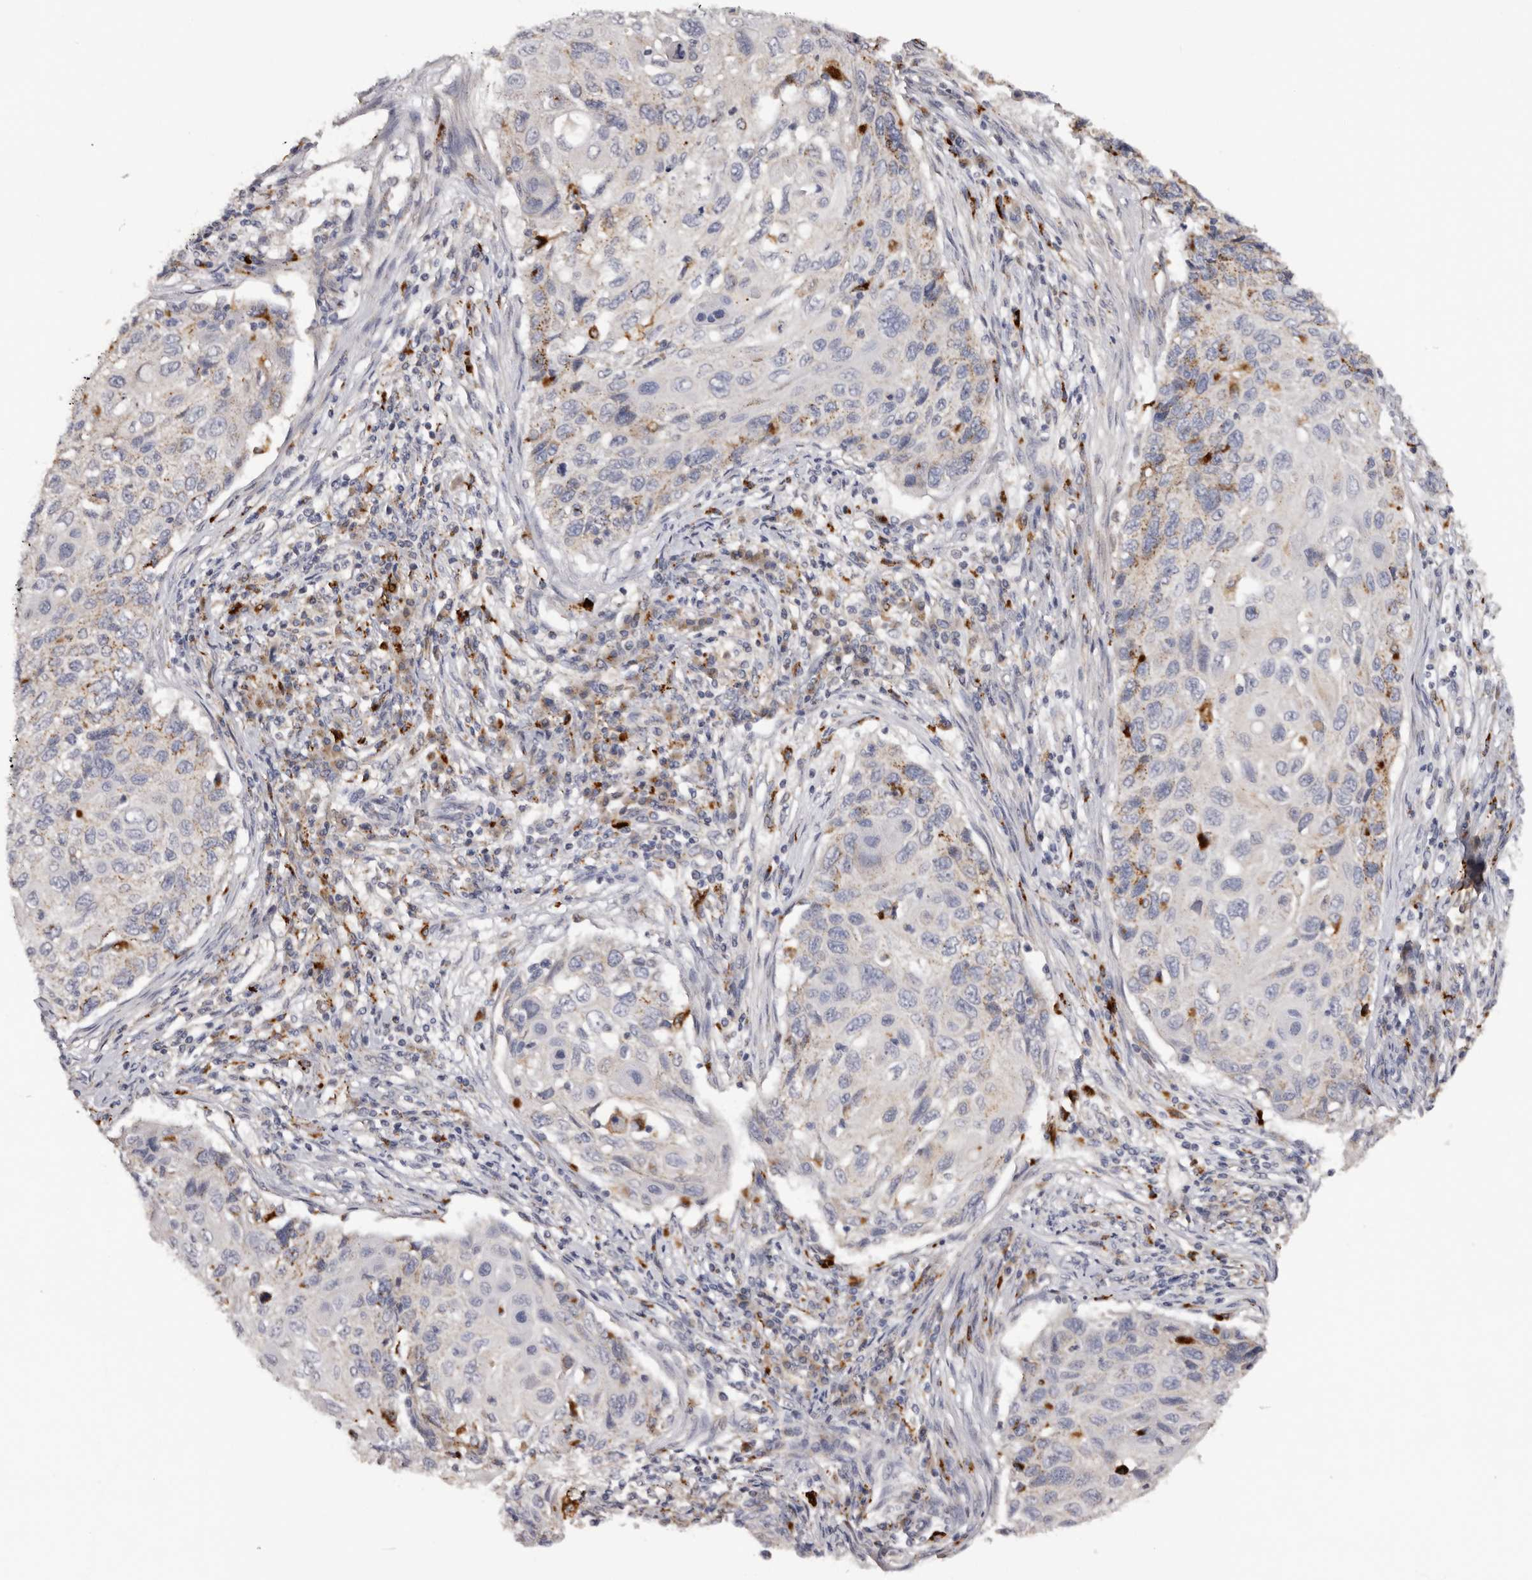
{"staining": {"intensity": "weak", "quantity": "25%-75%", "location": "cytoplasmic/membranous"}, "tissue": "cervical cancer", "cell_type": "Tumor cells", "image_type": "cancer", "snomed": [{"axis": "morphology", "description": "Squamous cell carcinoma, NOS"}, {"axis": "topography", "description": "Cervix"}], "caption": "Tumor cells demonstrate low levels of weak cytoplasmic/membranous expression in about 25%-75% of cells in cervical squamous cell carcinoma. (IHC, brightfield microscopy, high magnification).", "gene": "DAP", "patient": {"sex": "female", "age": 70}}